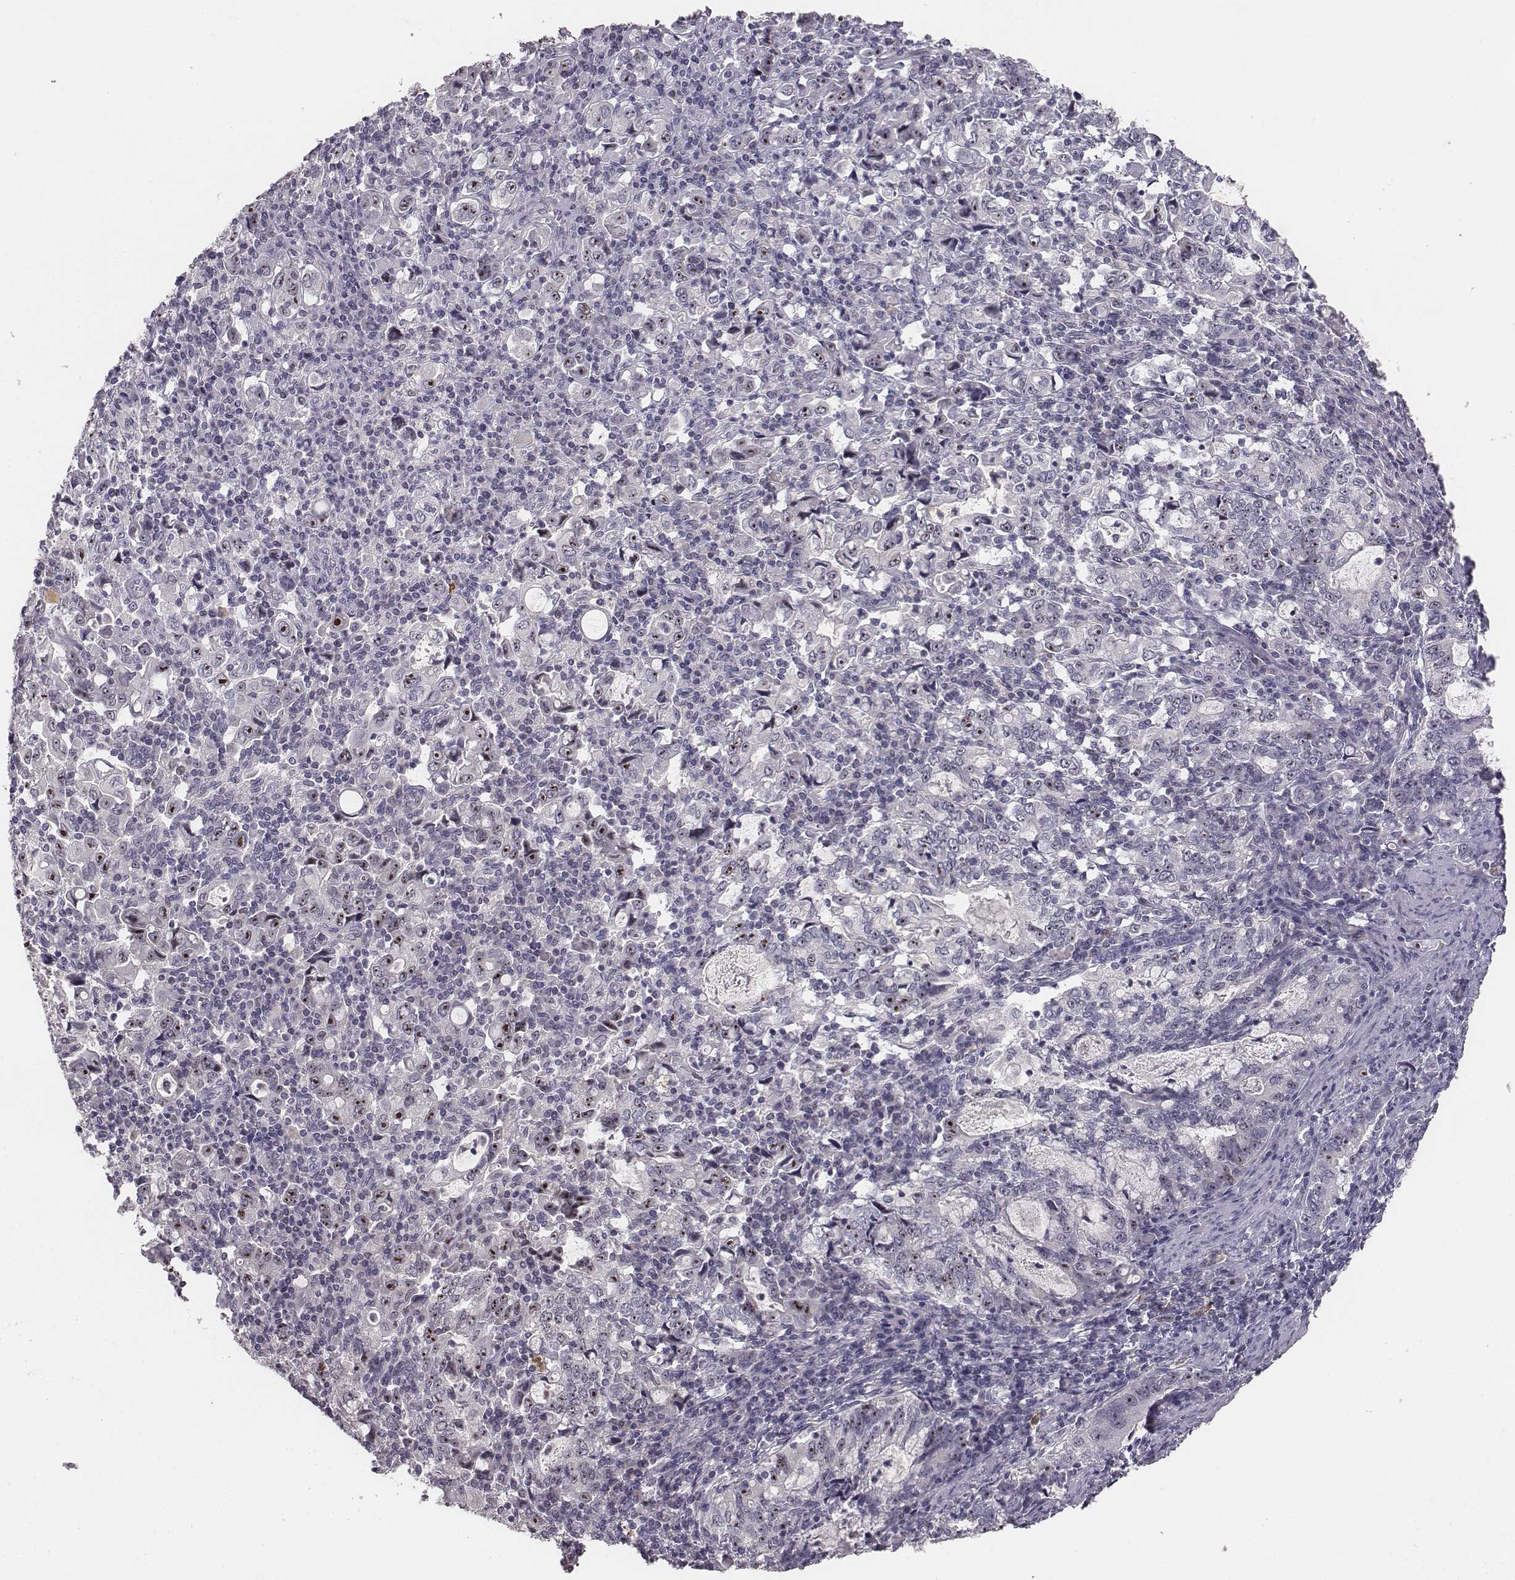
{"staining": {"intensity": "strong", "quantity": "<25%", "location": "nuclear"}, "tissue": "stomach cancer", "cell_type": "Tumor cells", "image_type": "cancer", "snomed": [{"axis": "morphology", "description": "Adenocarcinoma, NOS"}, {"axis": "topography", "description": "Stomach, lower"}], "caption": "Stomach cancer (adenocarcinoma) stained for a protein (brown) demonstrates strong nuclear positive staining in about <25% of tumor cells.", "gene": "NIFK", "patient": {"sex": "female", "age": 72}}